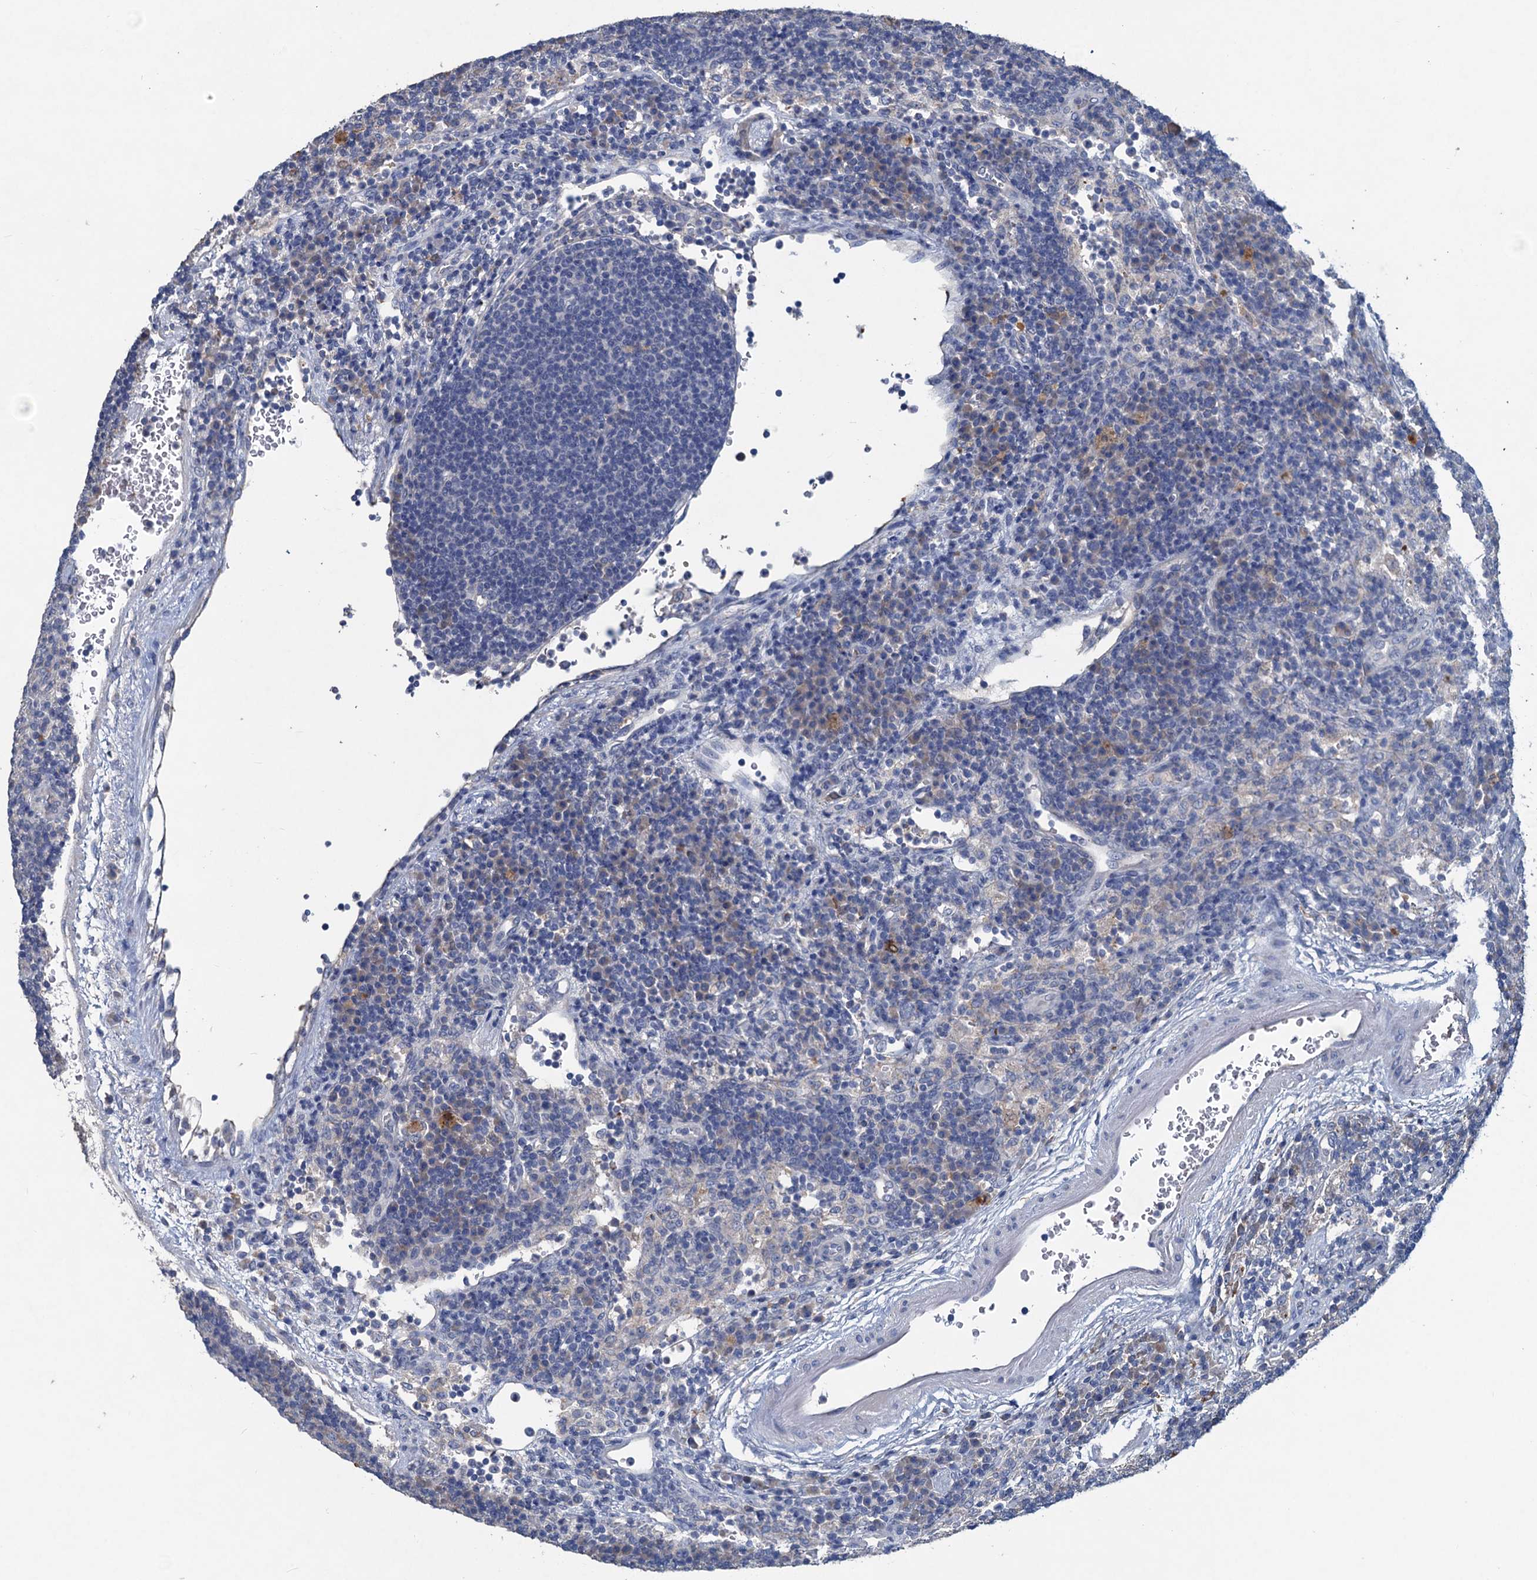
{"staining": {"intensity": "negative", "quantity": "none", "location": "none"}, "tissue": "lymph node", "cell_type": "Germinal center cells", "image_type": "normal", "snomed": [{"axis": "morphology", "description": "Normal tissue, NOS"}, {"axis": "topography", "description": "Lymph node"}], "caption": "High magnification brightfield microscopy of benign lymph node stained with DAB (brown) and counterstained with hematoxylin (blue): germinal center cells show no significant expression.", "gene": "RTKN2", "patient": {"sex": "female", "age": 70}}